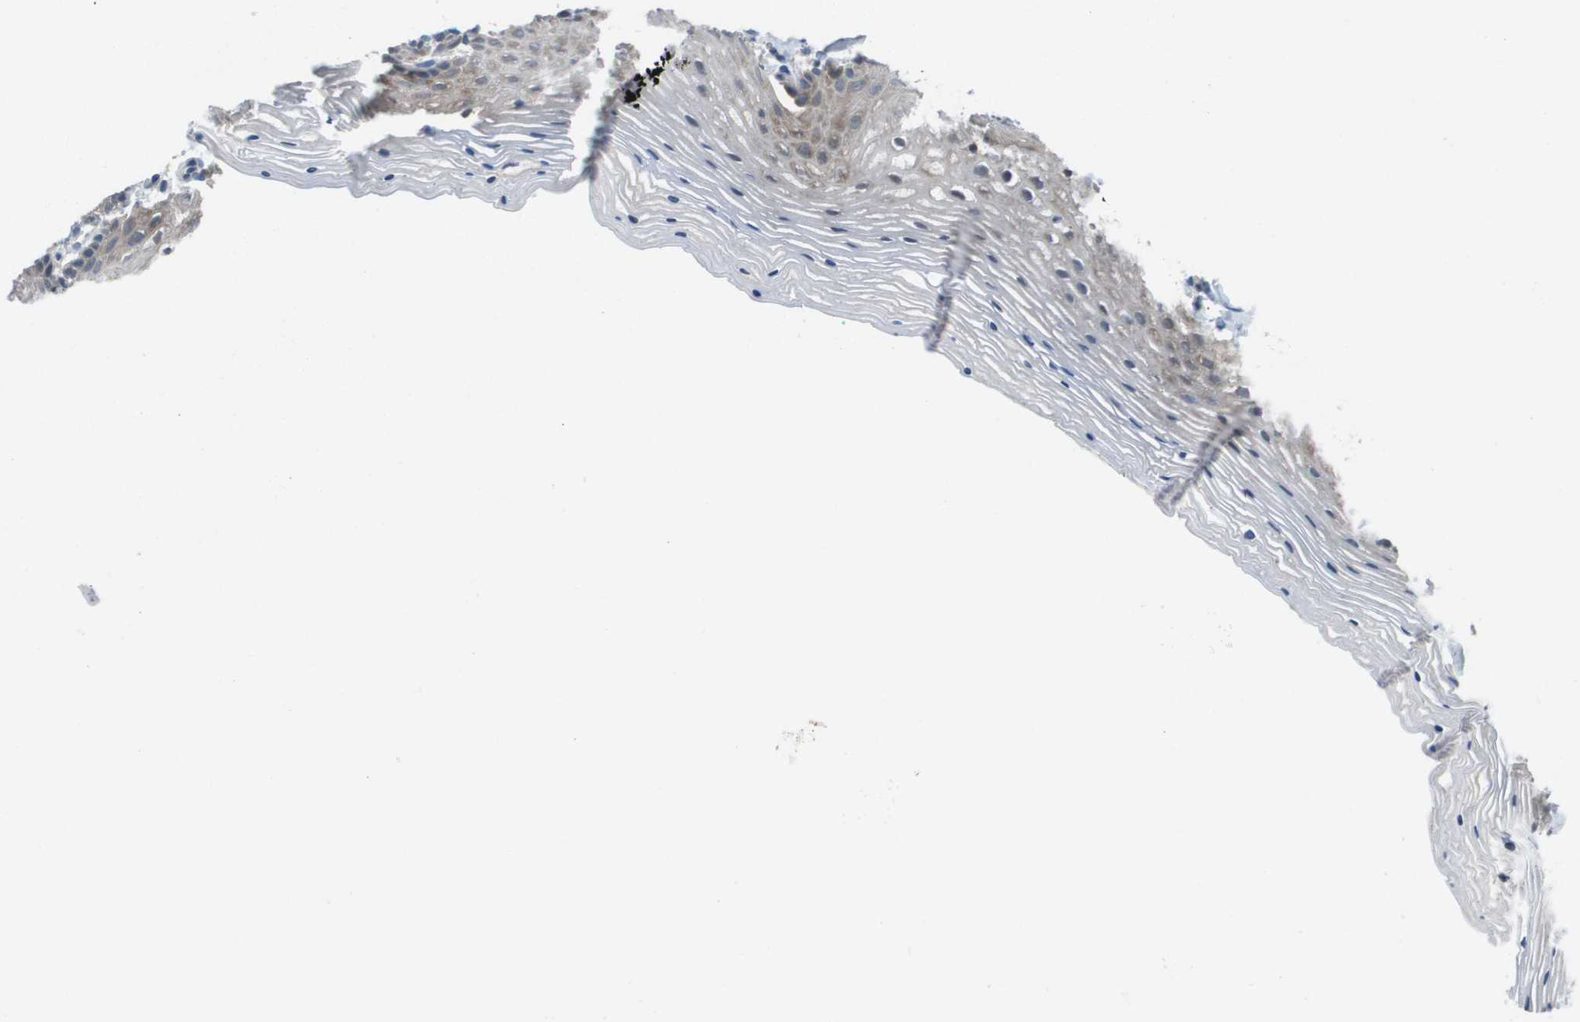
{"staining": {"intensity": "weak", "quantity": "25%-75%", "location": "cytoplasmic/membranous"}, "tissue": "vagina", "cell_type": "Squamous epithelial cells", "image_type": "normal", "snomed": [{"axis": "morphology", "description": "Normal tissue, NOS"}, {"axis": "topography", "description": "Vagina"}], "caption": "Protein expression analysis of unremarkable human vagina reveals weak cytoplasmic/membranous staining in about 25%-75% of squamous epithelial cells. (brown staining indicates protein expression, while blue staining denotes nuclei).", "gene": "MARCHF8", "patient": {"sex": "female", "age": 32}}